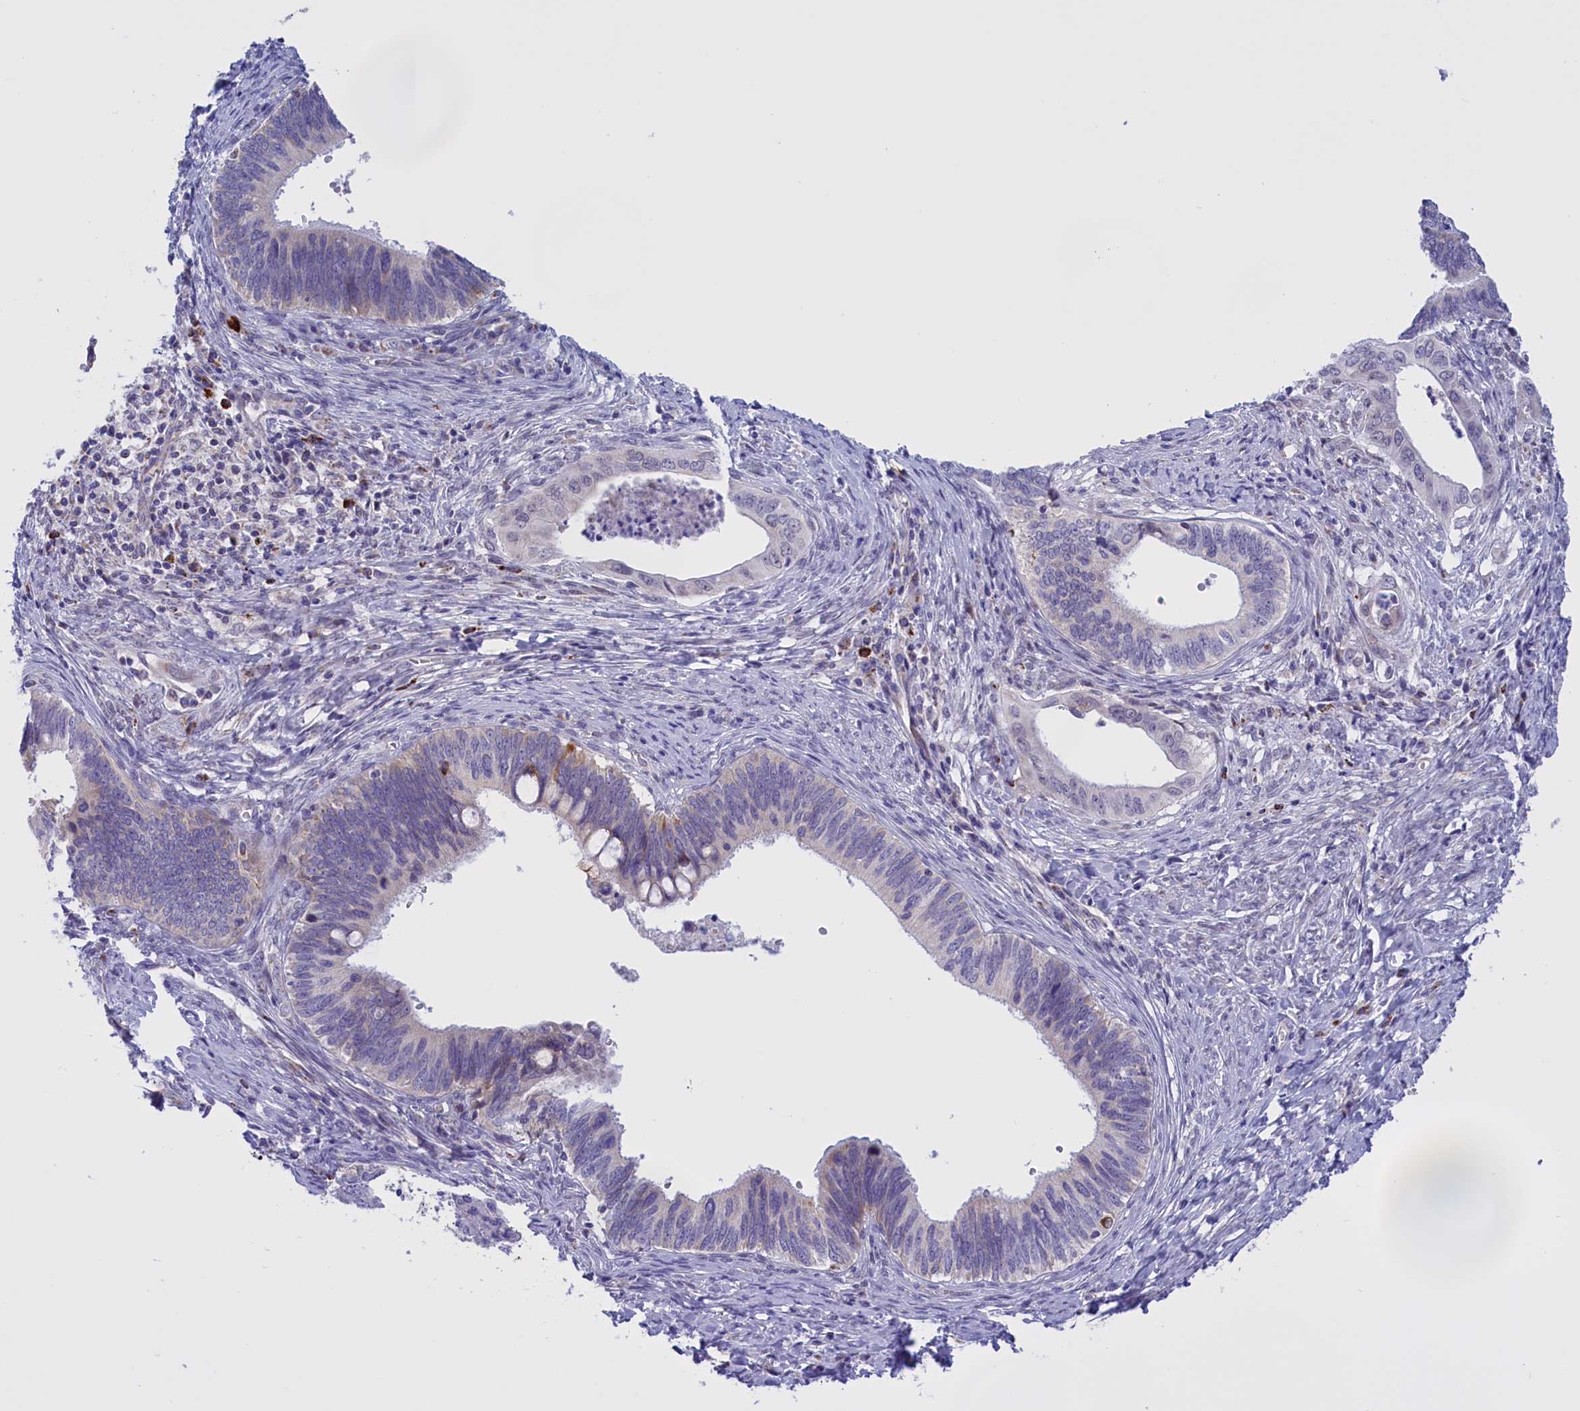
{"staining": {"intensity": "negative", "quantity": "none", "location": "none"}, "tissue": "cervical cancer", "cell_type": "Tumor cells", "image_type": "cancer", "snomed": [{"axis": "morphology", "description": "Adenocarcinoma, NOS"}, {"axis": "topography", "description": "Cervix"}], "caption": "Immunohistochemical staining of cervical cancer (adenocarcinoma) reveals no significant staining in tumor cells.", "gene": "FAM149B1", "patient": {"sex": "female", "age": 42}}